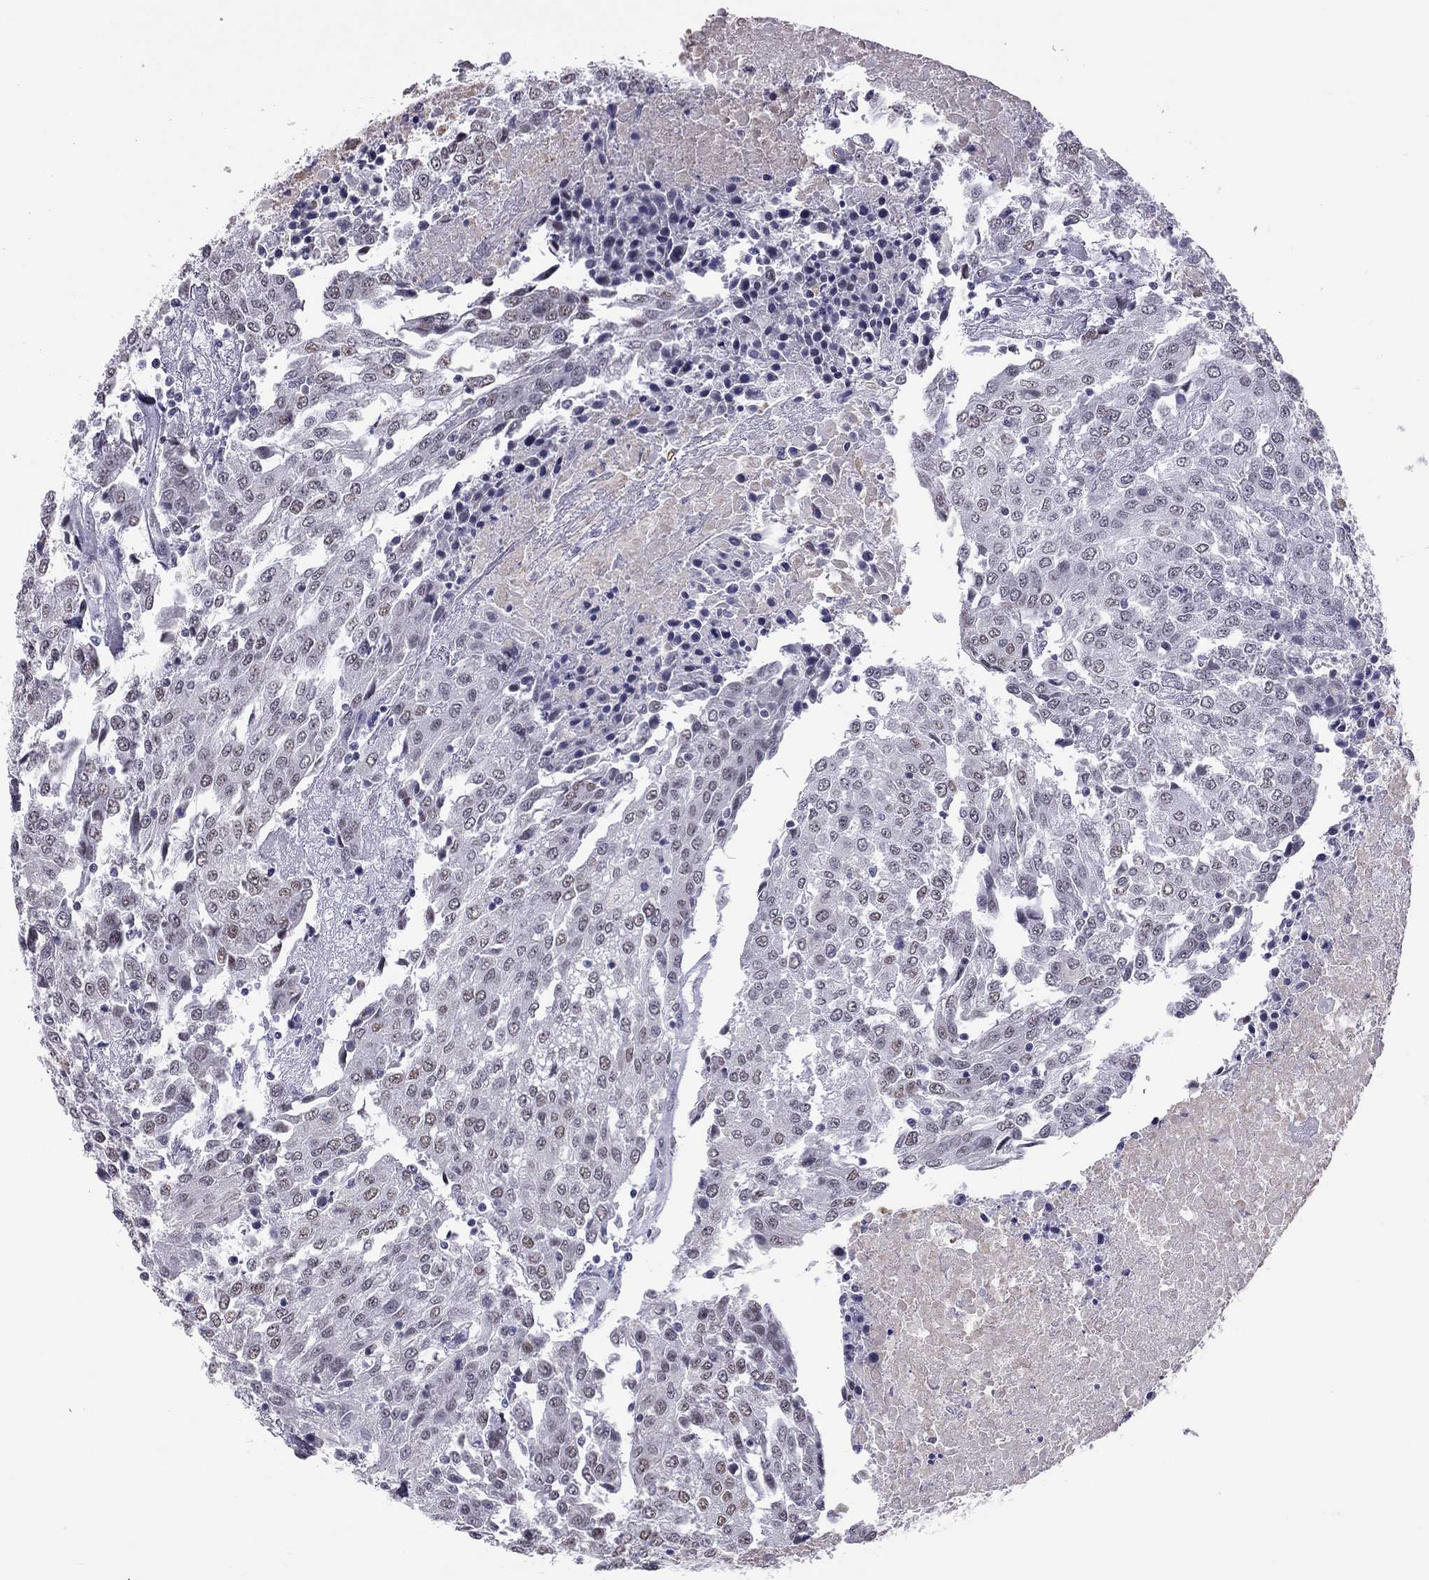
{"staining": {"intensity": "weak", "quantity": "<25%", "location": "nuclear"}, "tissue": "urothelial cancer", "cell_type": "Tumor cells", "image_type": "cancer", "snomed": [{"axis": "morphology", "description": "Urothelial carcinoma, High grade"}, {"axis": "topography", "description": "Urinary bladder"}], "caption": "Micrograph shows no protein expression in tumor cells of urothelial cancer tissue.", "gene": "PPP1R3A", "patient": {"sex": "female", "age": 85}}